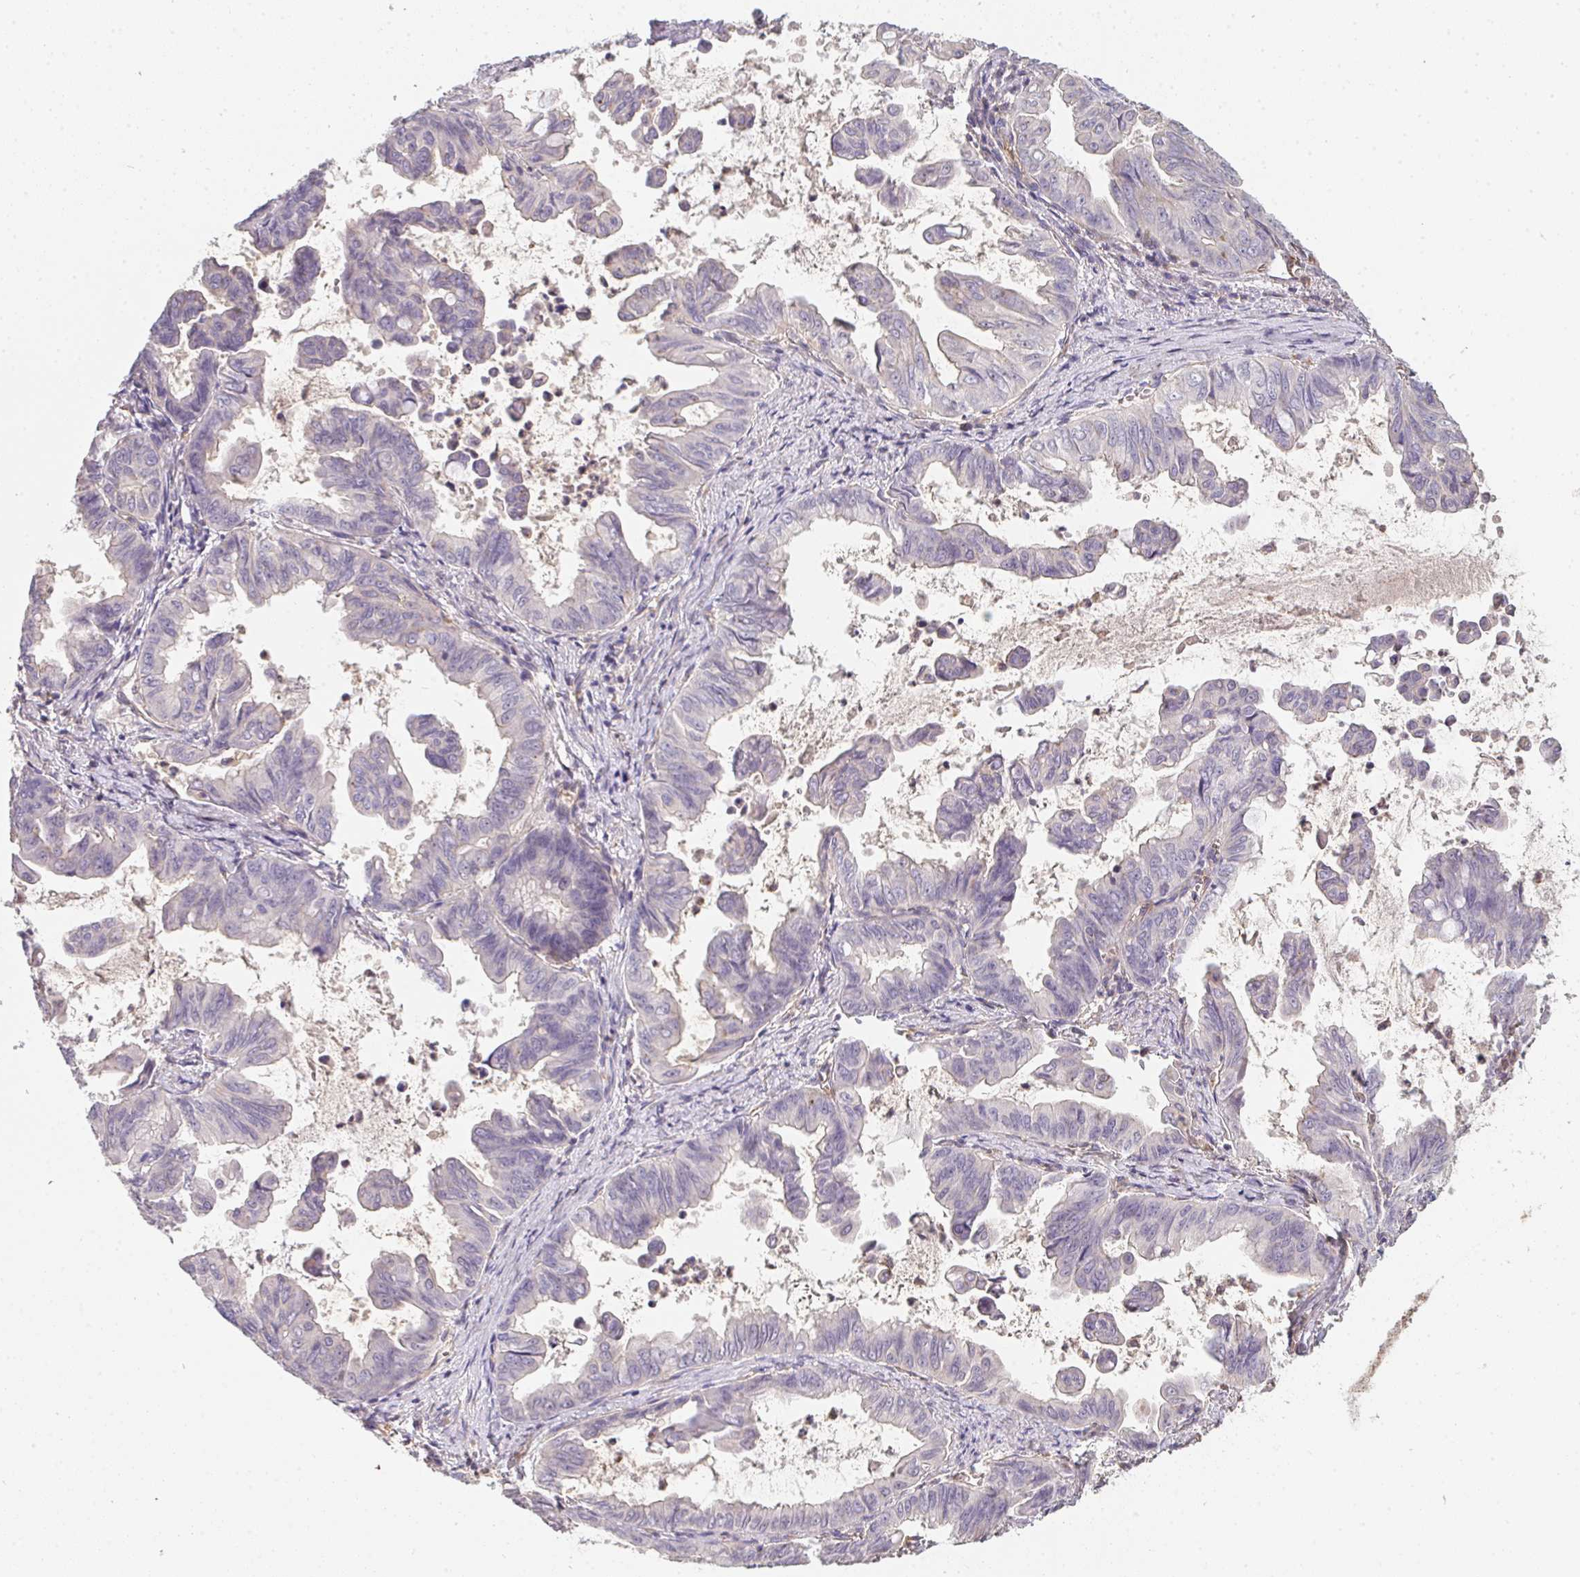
{"staining": {"intensity": "negative", "quantity": "none", "location": "none"}, "tissue": "stomach cancer", "cell_type": "Tumor cells", "image_type": "cancer", "snomed": [{"axis": "morphology", "description": "Adenocarcinoma, NOS"}, {"axis": "topography", "description": "Stomach, upper"}], "caption": "Immunohistochemistry (IHC) photomicrograph of neoplastic tissue: human adenocarcinoma (stomach) stained with DAB (3,3'-diaminobenzidine) exhibits no significant protein positivity in tumor cells.", "gene": "TBKBP1", "patient": {"sex": "male", "age": 80}}